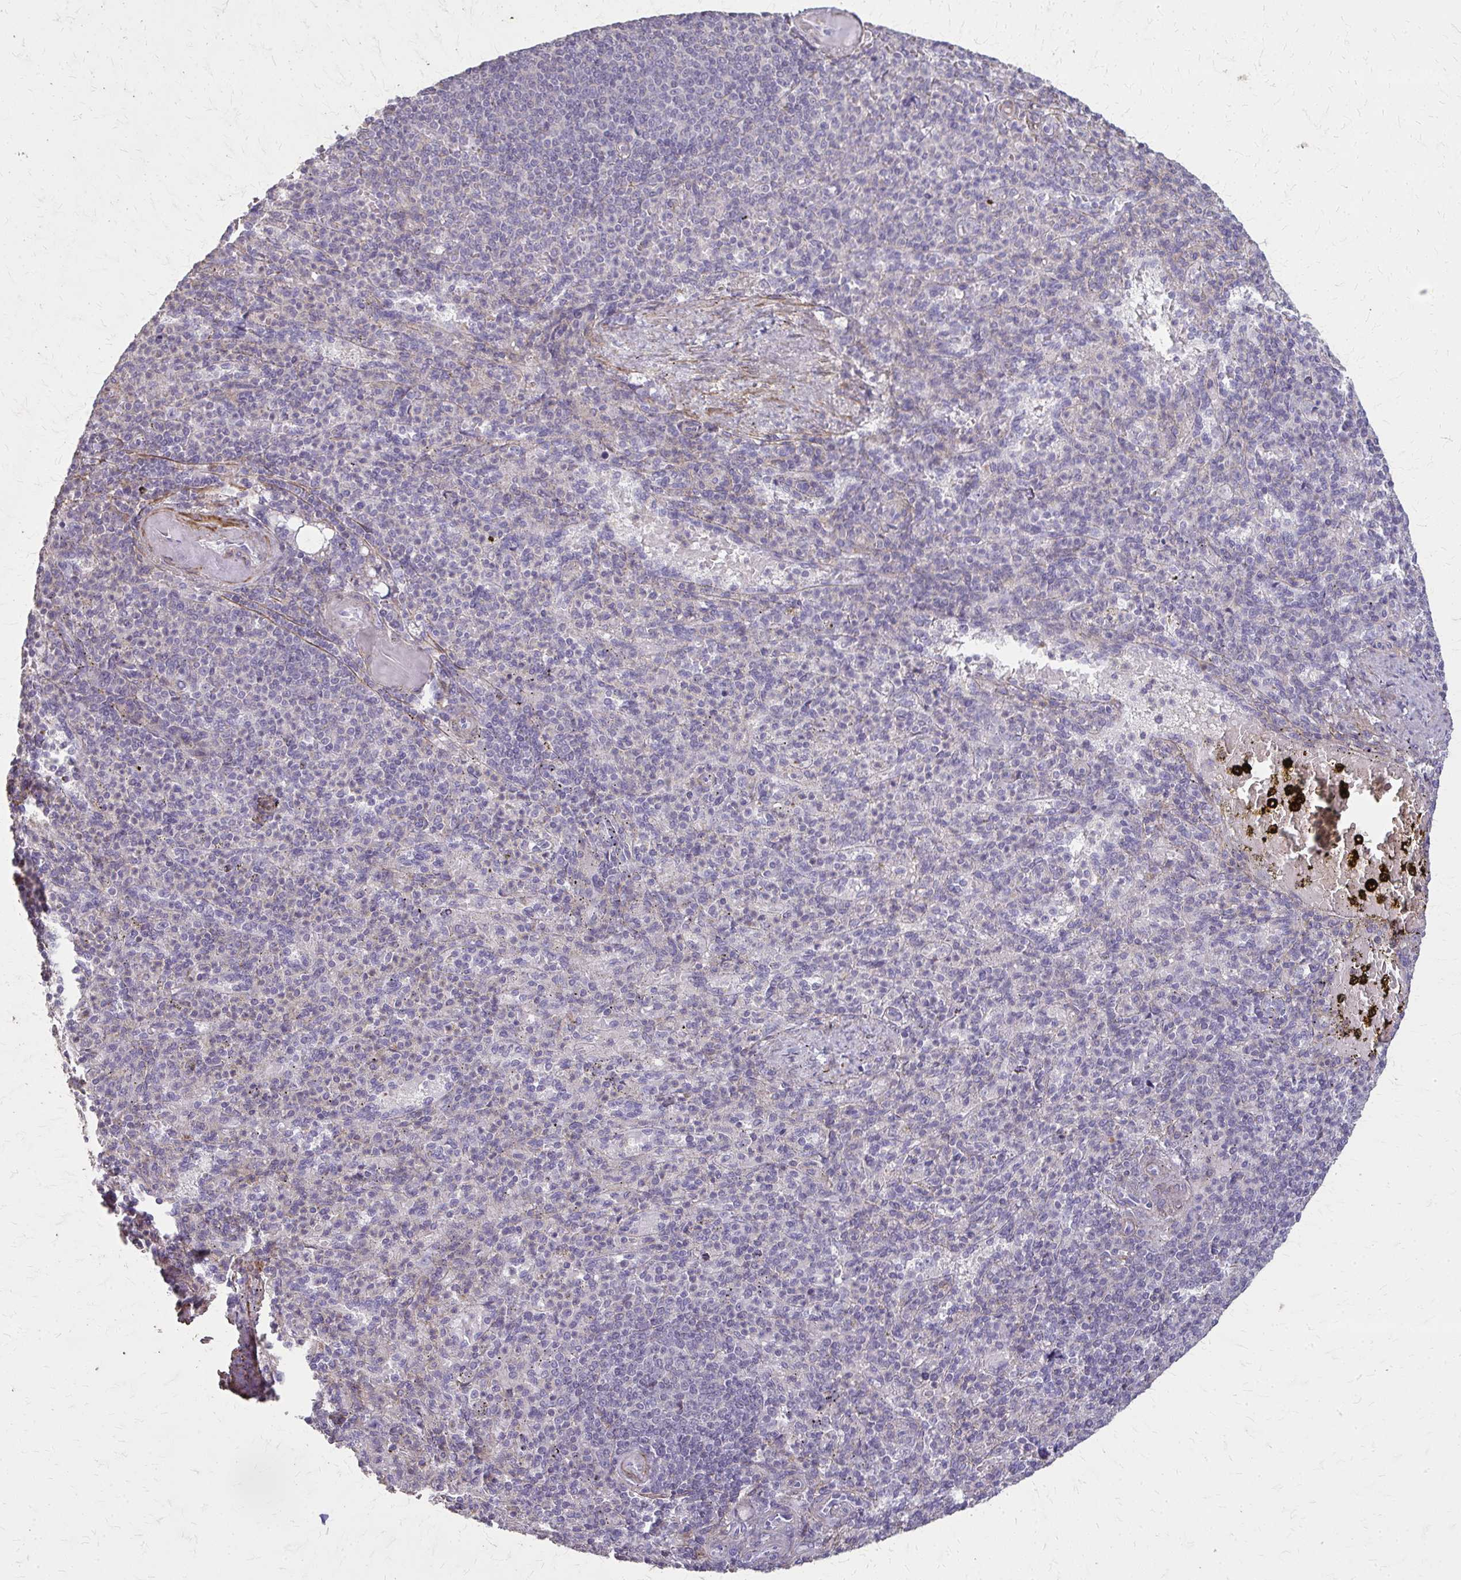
{"staining": {"intensity": "negative", "quantity": "none", "location": "none"}, "tissue": "spleen", "cell_type": "Cells in red pulp", "image_type": "normal", "snomed": [{"axis": "morphology", "description": "Normal tissue, NOS"}, {"axis": "topography", "description": "Spleen"}], "caption": "This is an immunohistochemistry (IHC) photomicrograph of normal human spleen. There is no positivity in cells in red pulp.", "gene": "TENM4", "patient": {"sex": "female", "age": 74}}